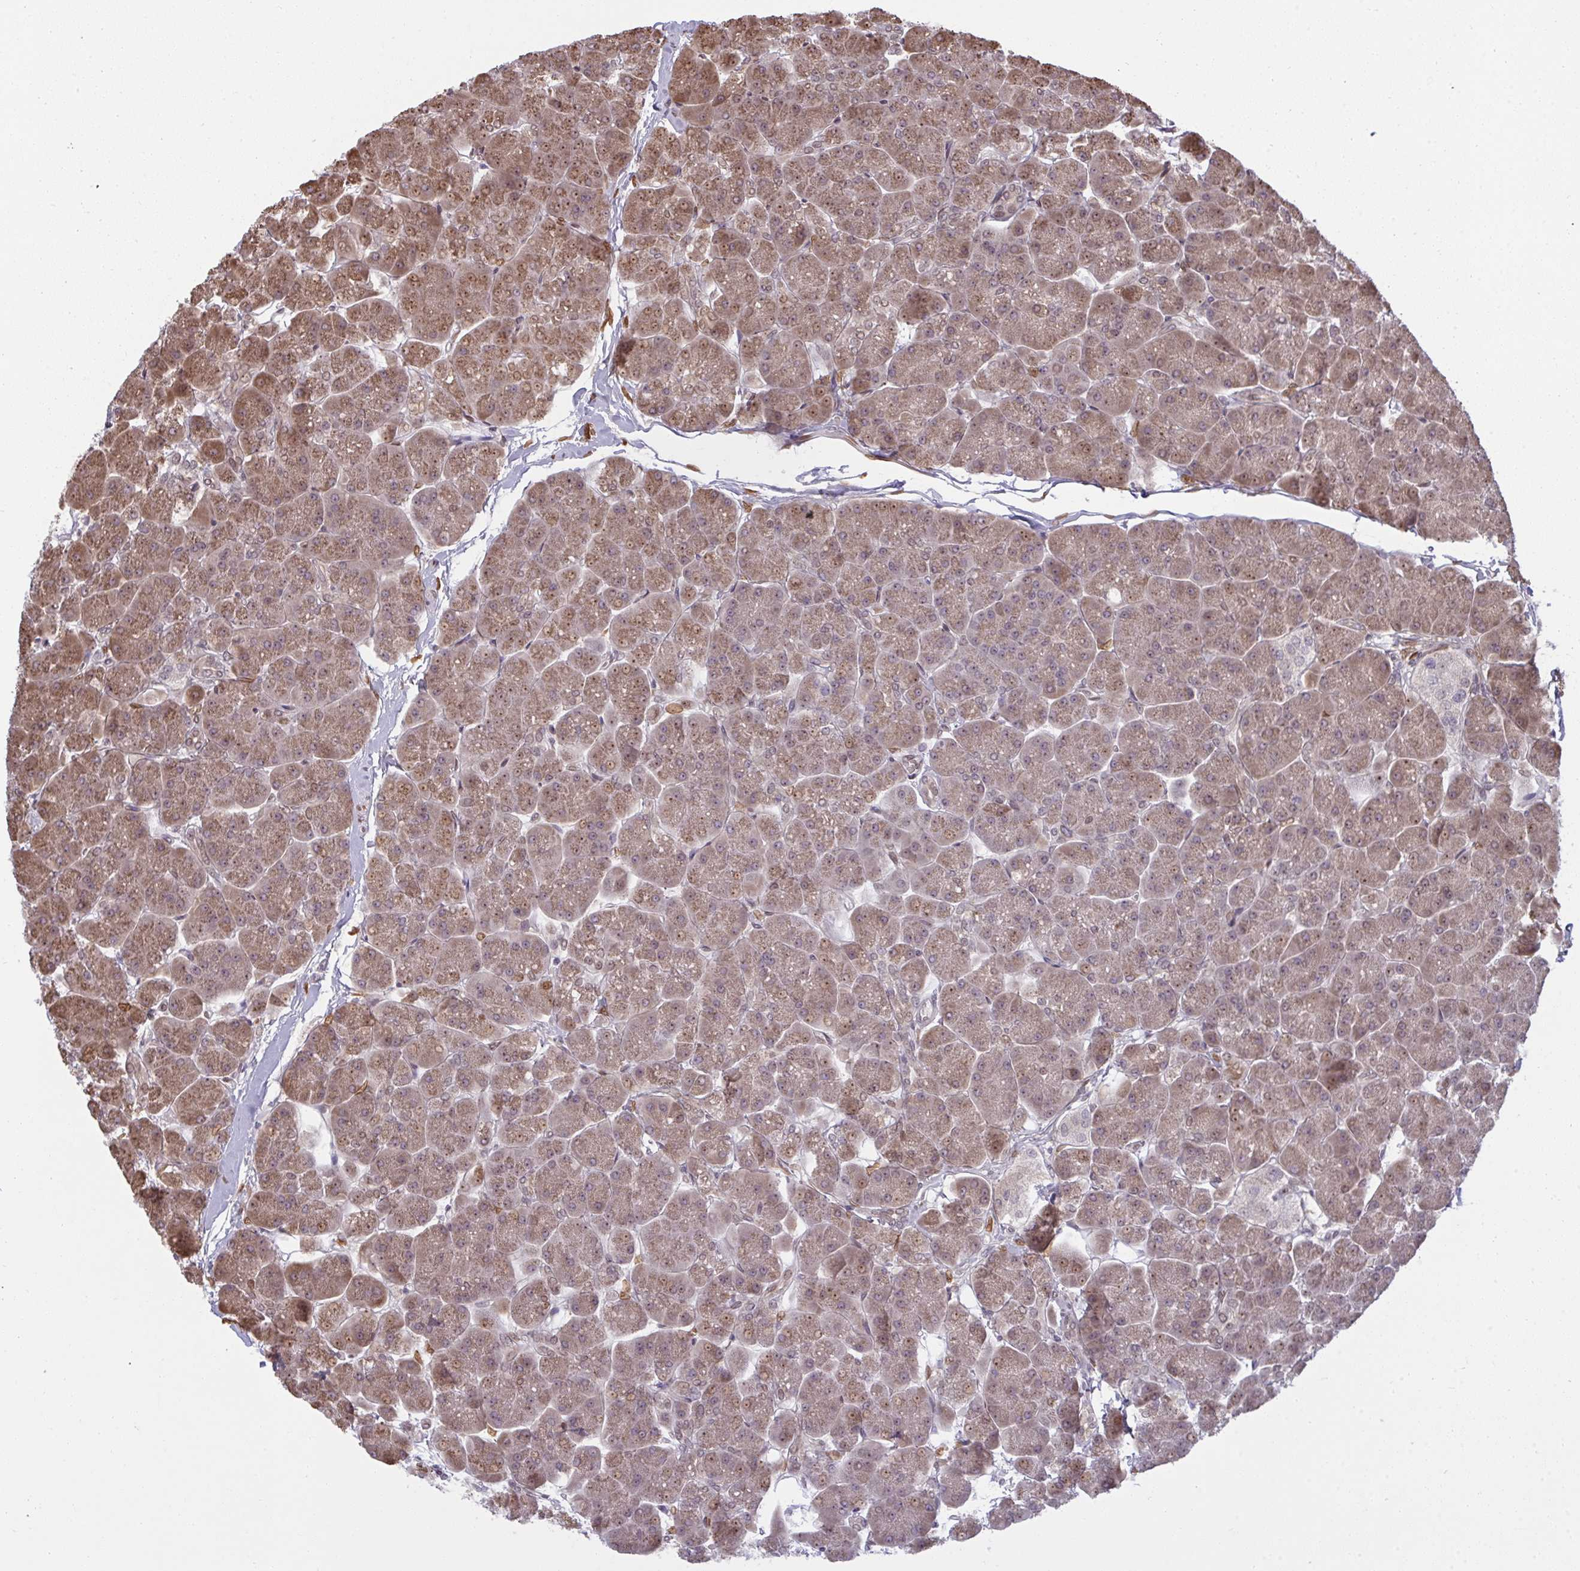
{"staining": {"intensity": "moderate", "quantity": ">75%", "location": "cytoplasmic/membranous,nuclear"}, "tissue": "pancreas", "cell_type": "Exocrine glandular cells", "image_type": "normal", "snomed": [{"axis": "morphology", "description": "Normal tissue, NOS"}, {"axis": "topography", "description": "Pancreas"}, {"axis": "topography", "description": "Peripheral nerve tissue"}], "caption": "Protein positivity by IHC displays moderate cytoplasmic/membranous,nuclear expression in approximately >75% of exocrine glandular cells in normal pancreas.", "gene": "UXT", "patient": {"sex": "male", "age": 54}}